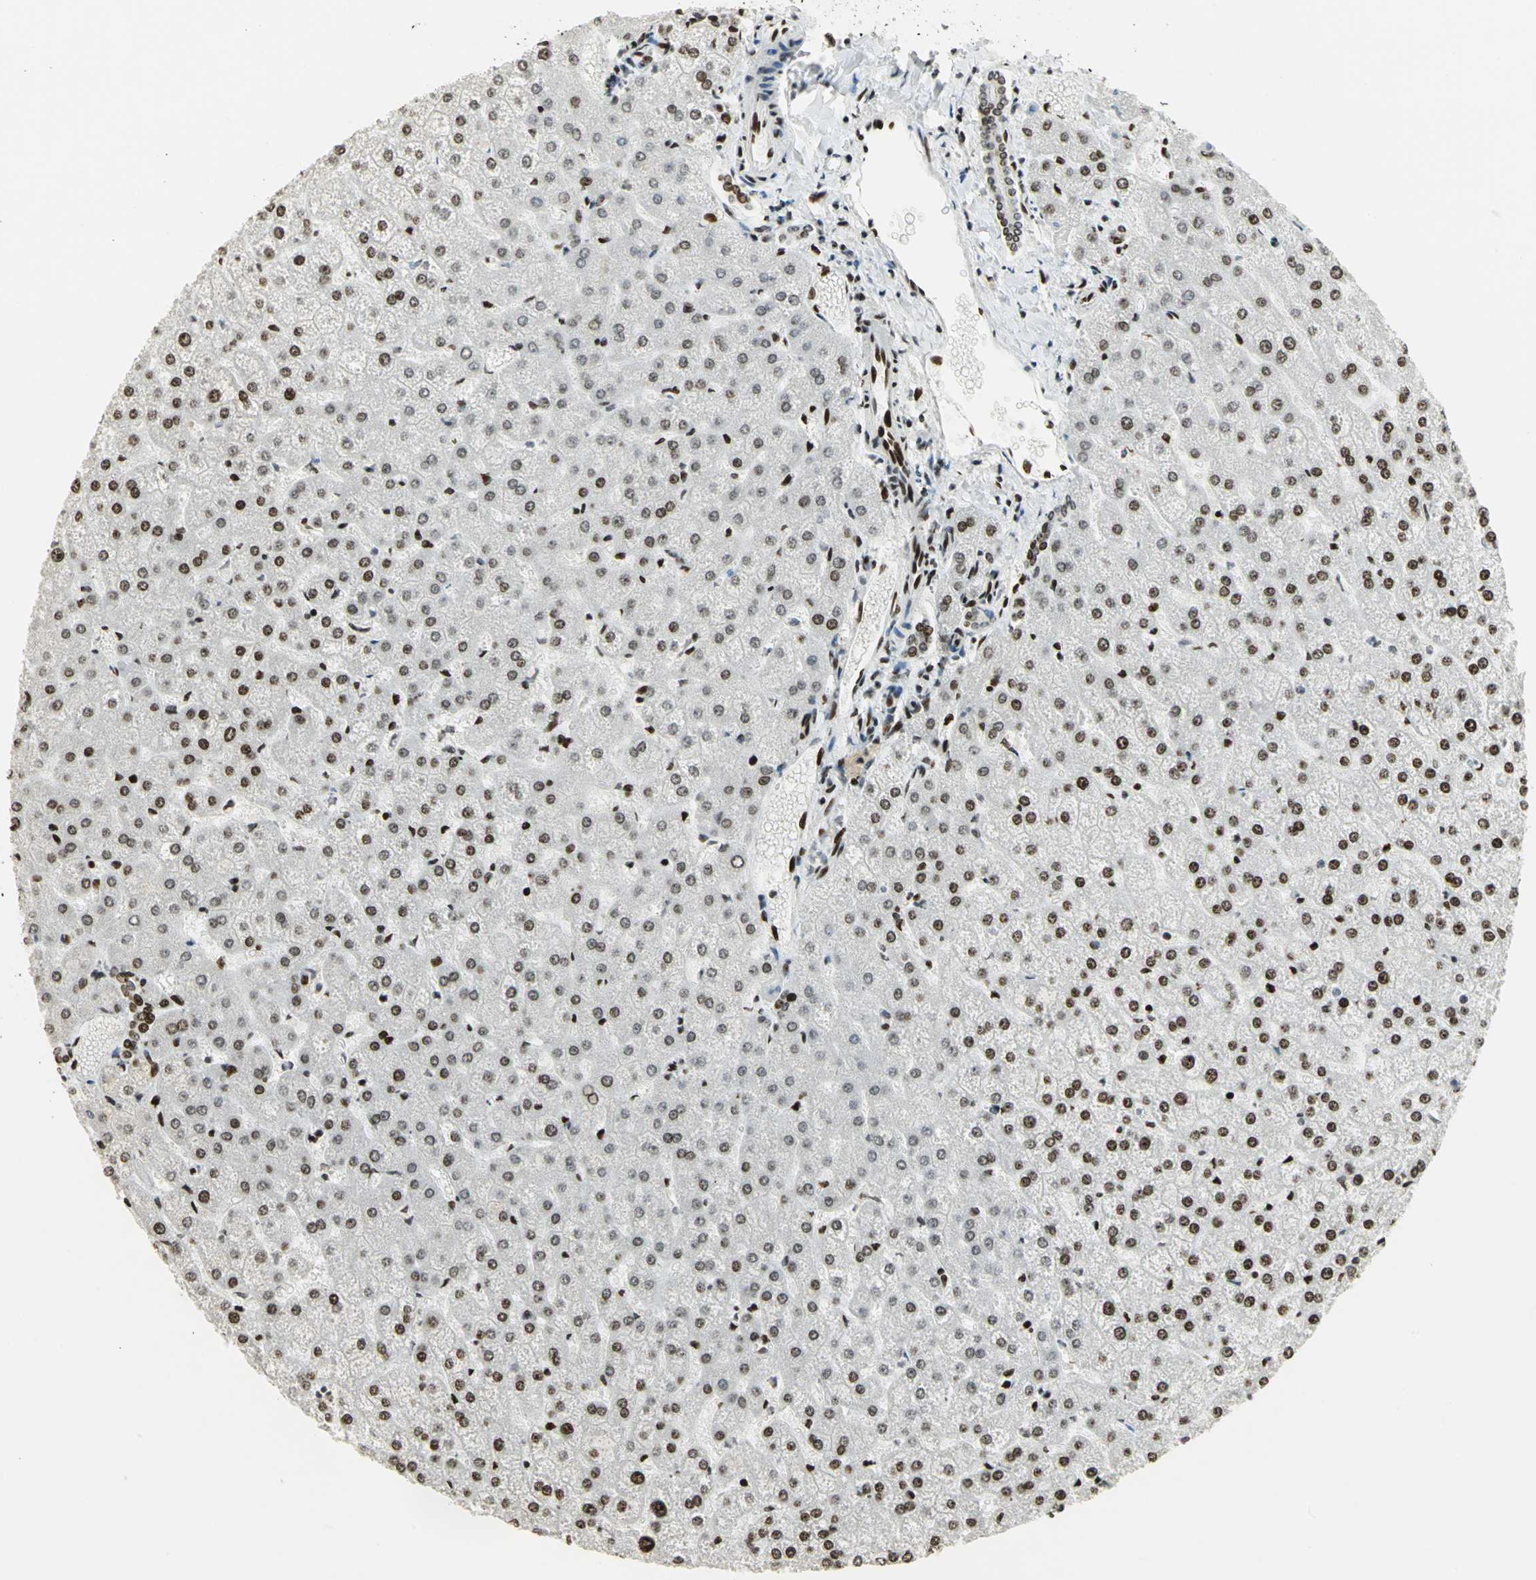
{"staining": {"intensity": "moderate", "quantity": "25%-75%", "location": "nuclear"}, "tissue": "liver", "cell_type": "Cholangiocytes", "image_type": "normal", "snomed": [{"axis": "morphology", "description": "Normal tissue, NOS"}, {"axis": "topography", "description": "Liver"}], "caption": "Liver stained with IHC exhibits moderate nuclear positivity in approximately 25%-75% of cholangiocytes.", "gene": "KDM1A", "patient": {"sex": "female", "age": 32}}